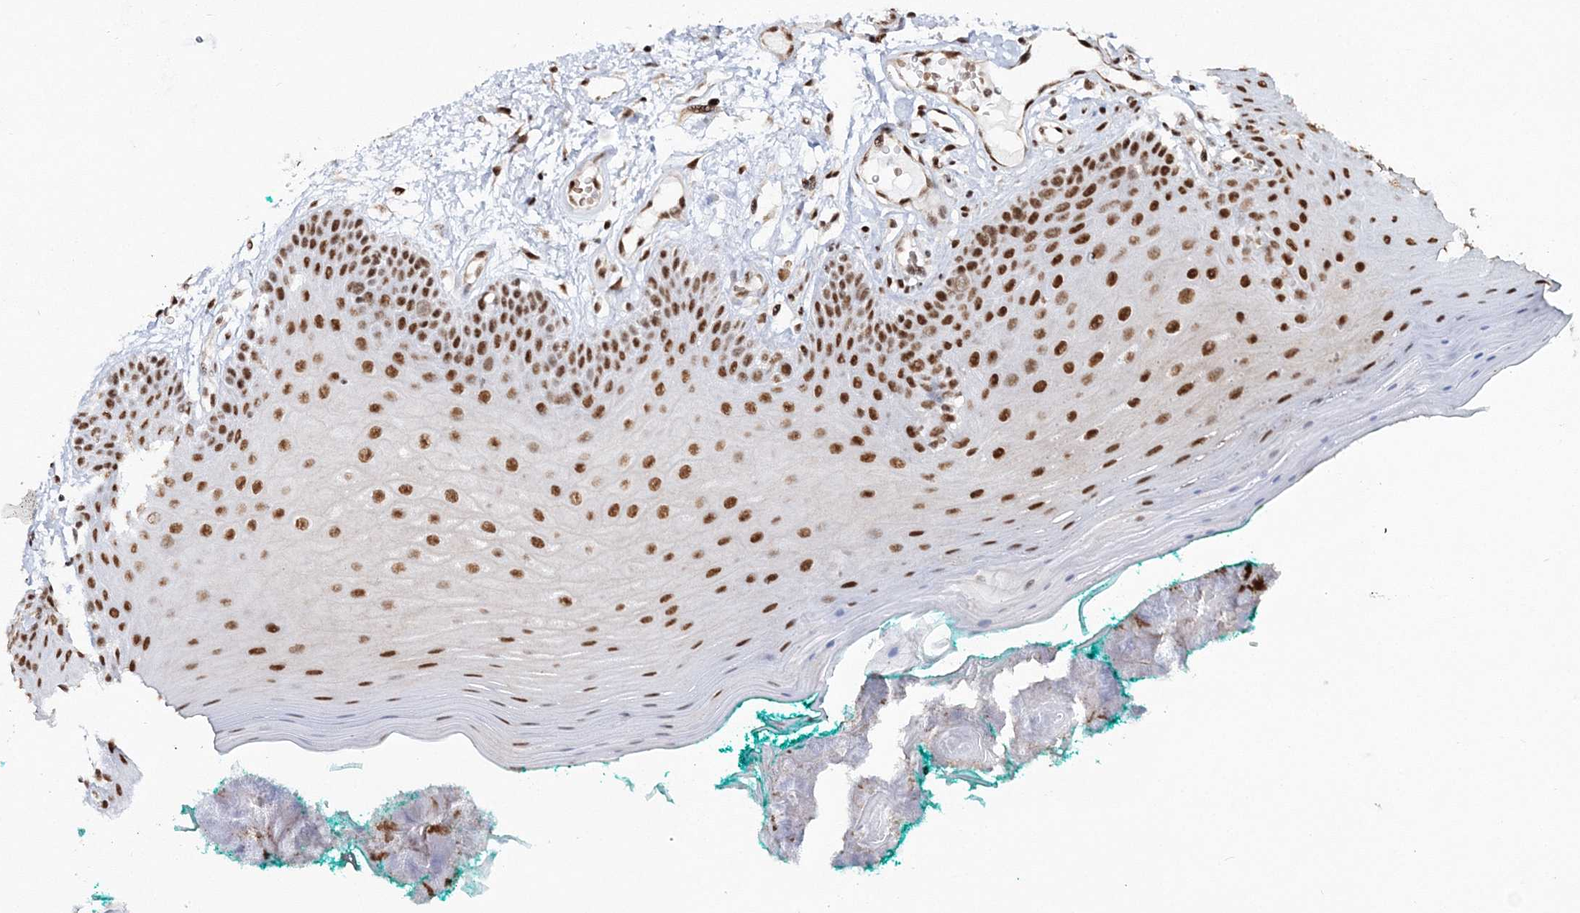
{"staining": {"intensity": "moderate", "quantity": ">75%", "location": "nuclear"}, "tissue": "oral mucosa", "cell_type": "Squamous epithelial cells", "image_type": "normal", "snomed": [{"axis": "morphology", "description": "Normal tissue, NOS"}, {"axis": "topography", "description": "Skeletal muscle"}, {"axis": "topography", "description": "Oral tissue"}], "caption": "Immunohistochemical staining of unremarkable human oral mucosa exhibits moderate nuclear protein positivity in approximately >75% of squamous epithelial cells. Using DAB (brown) and hematoxylin (blue) stains, captured at high magnification using brightfield microscopy.", "gene": "ENSG00000290315", "patient": {"sex": "male", "age": 58}}